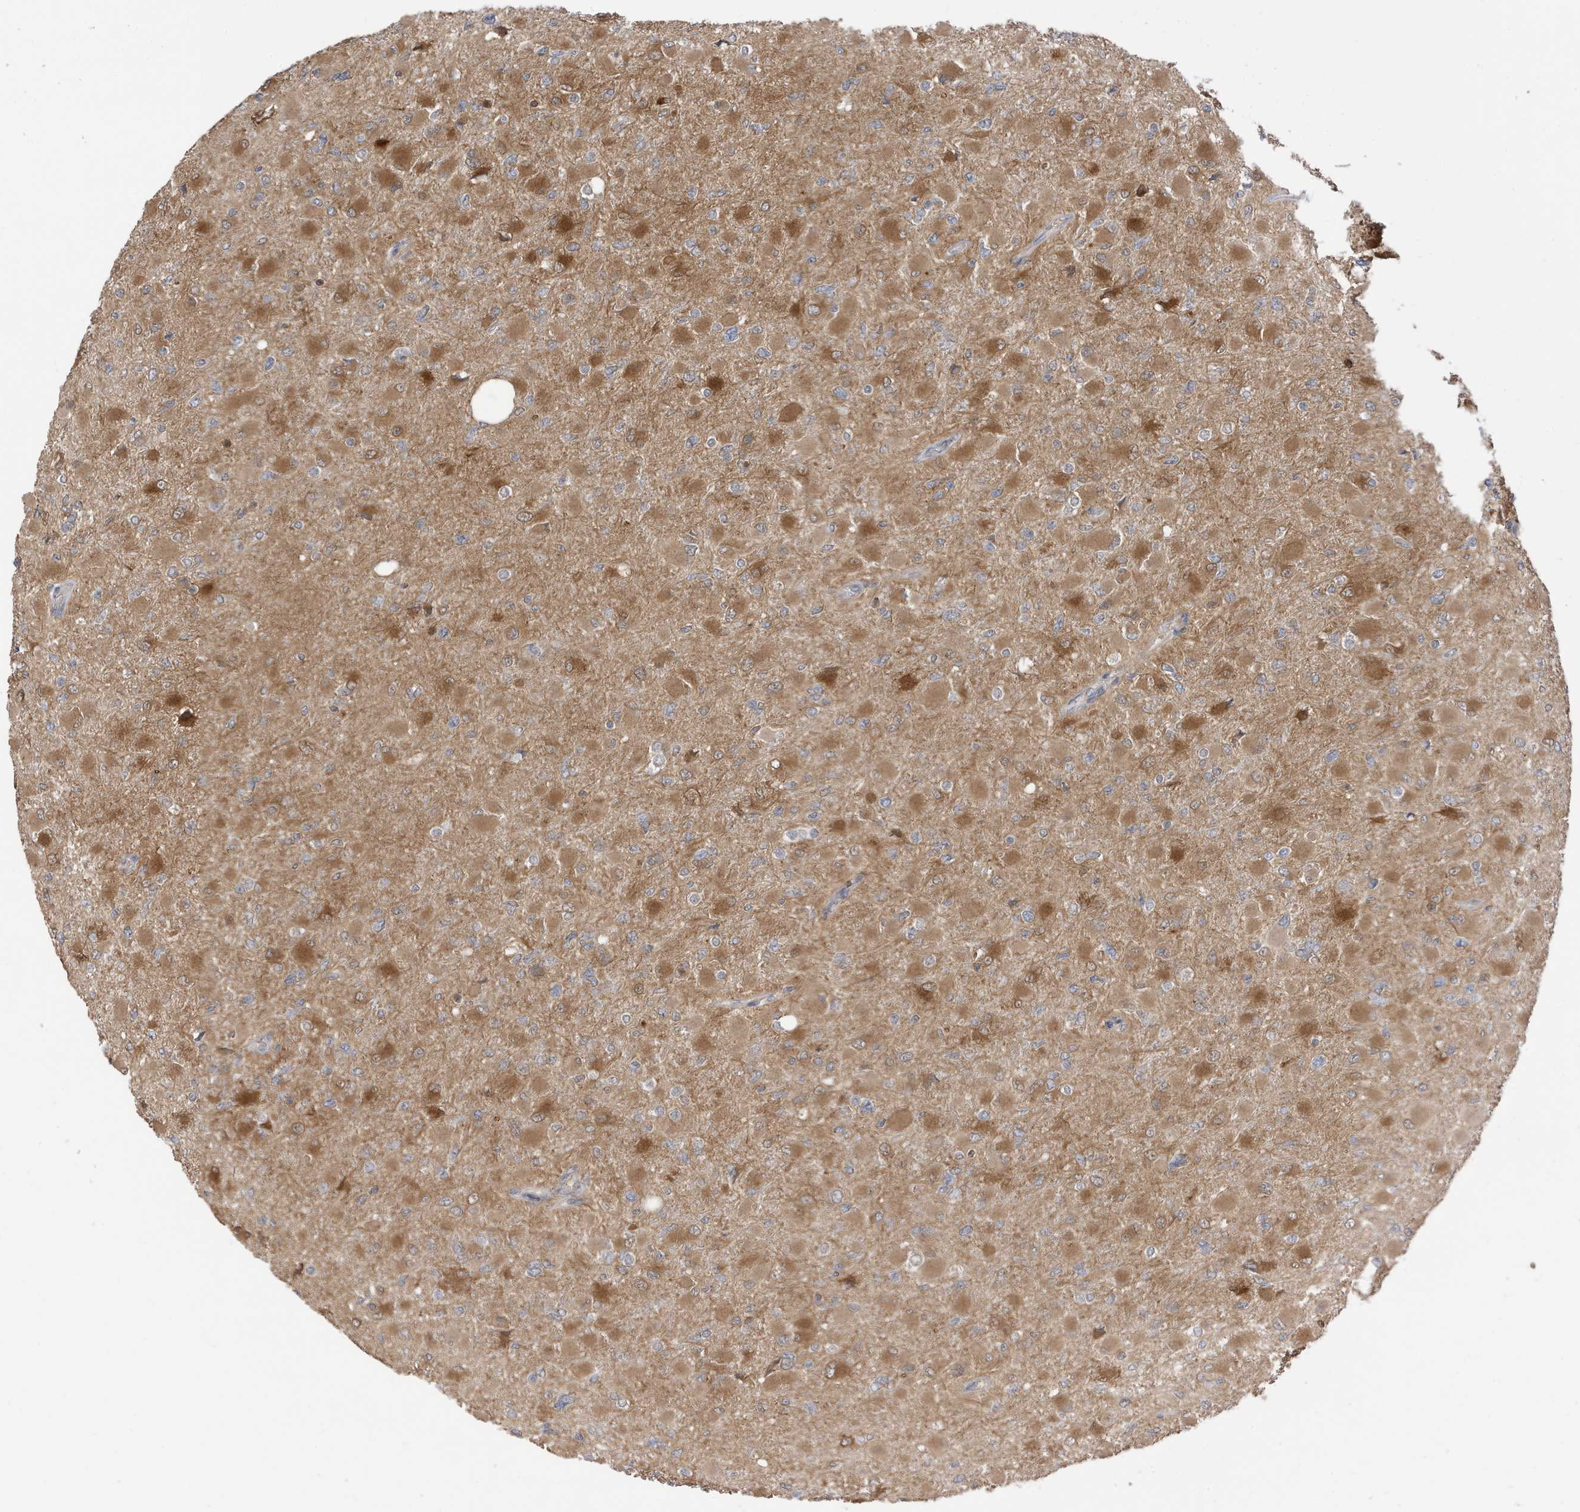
{"staining": {"intensity": "moderate", "quantity": ">75%", "location": "cytoplasmic/membranous"}, "tissue": "glioma", "cell_type": "Tumor cells", "image_type": "cancer", "snomed": [{"axis": "morphology", "description": "Glioma, malignant, High grade"}, {"axis": "topography", "description": "Cerebral cortex"}], "caption": "A high-resolution micrograph shows immunohistochemistry staining of malignant glioma (high-grade), which exhibits moderate cytoplasmic/membranous positivity in about >75% of tumor cells. The protein of interest is stained brown, and the nuclei are stained in blue (DAB IHC with brightfield microscopy, high magnification).", "gene": "TAB3", "patient": {"sex": "female", "age": 36}}